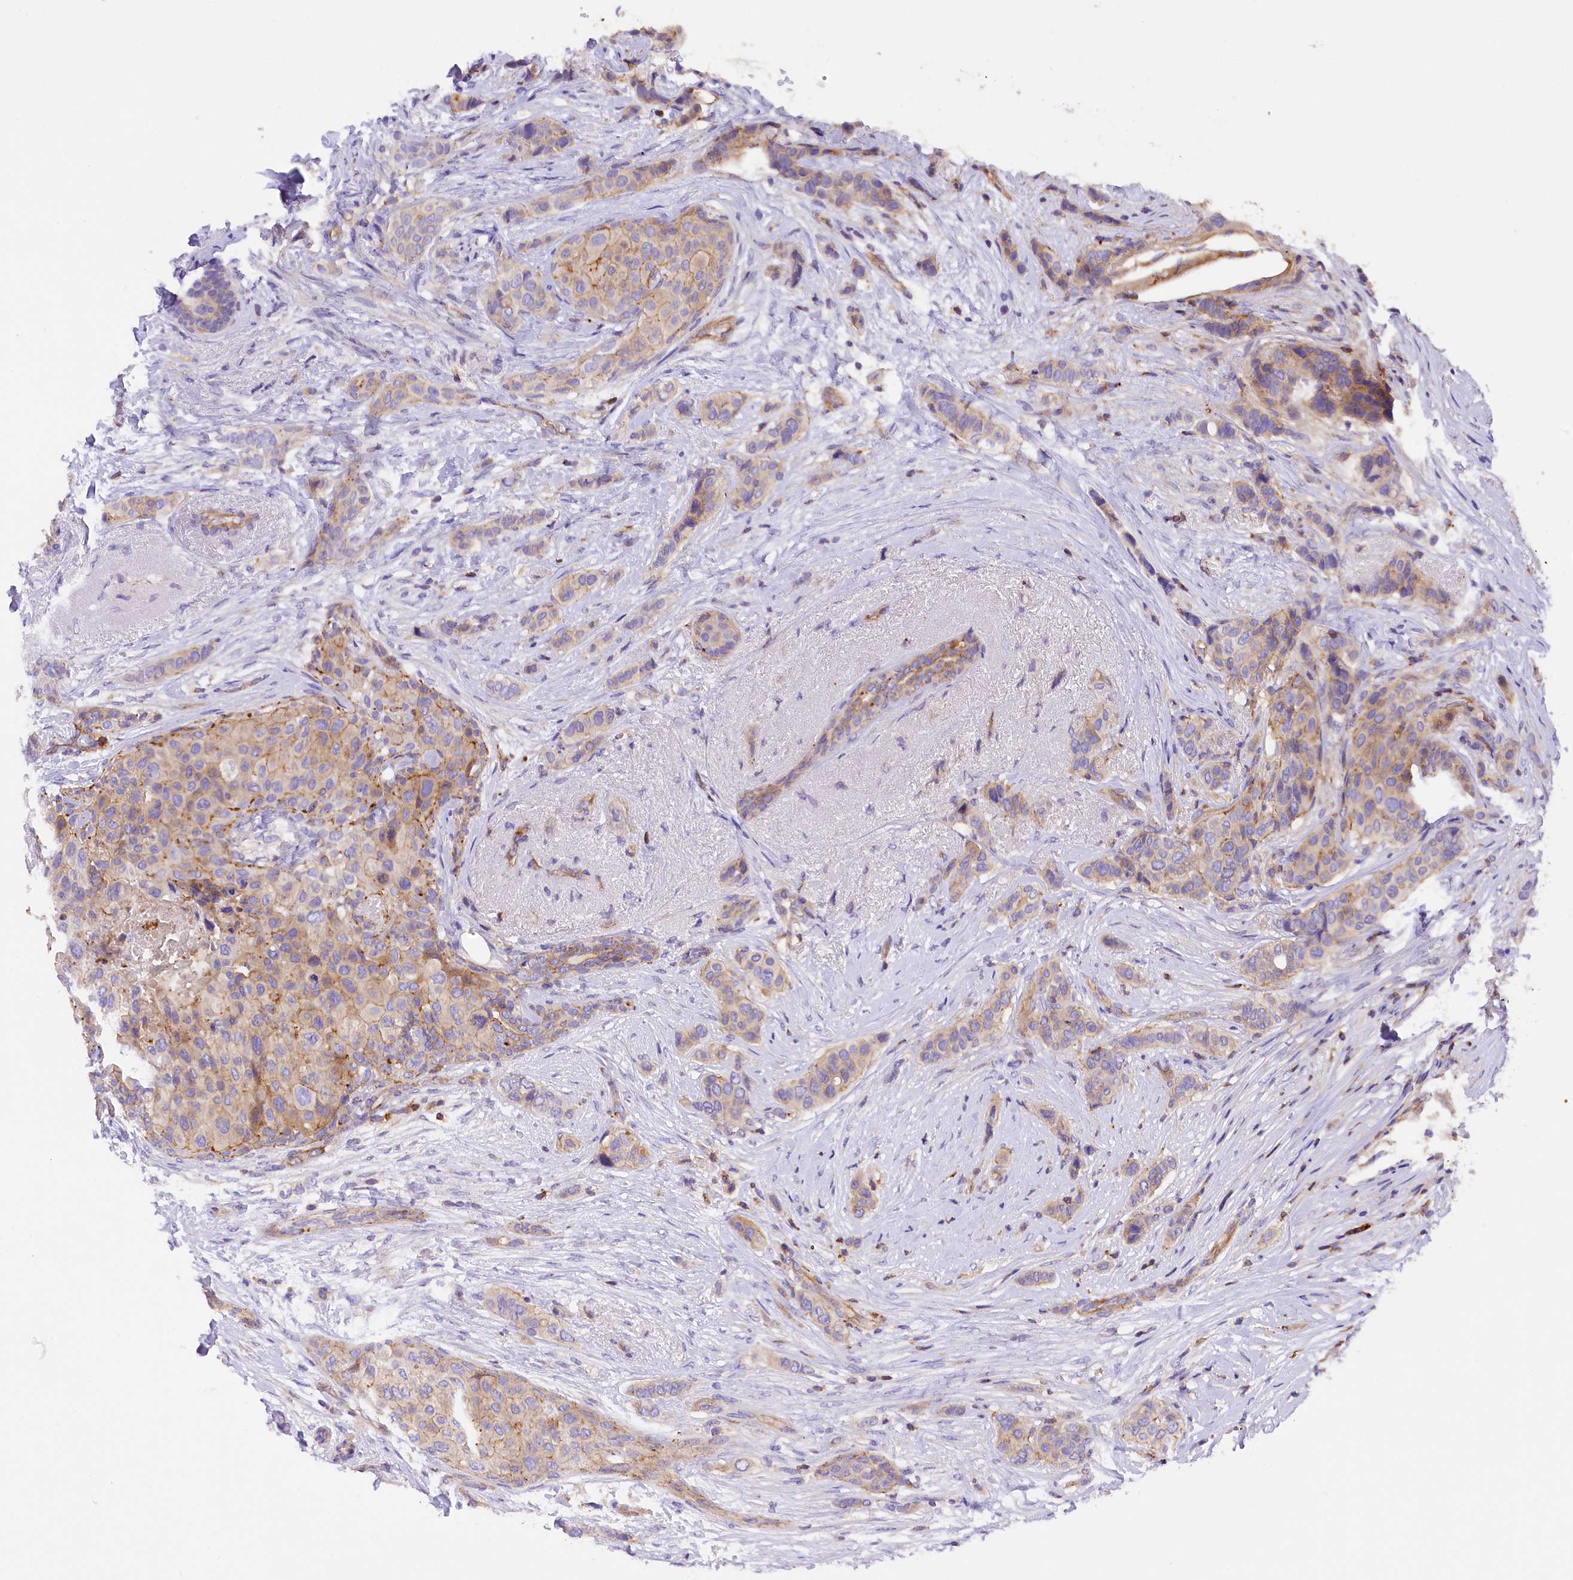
{"staining": {"intensity": "moderate", "quantity": "<25%", "location": "cytoplasmic/membranous"}, "tissue": "breast cancer", "cell_type": "Tumor cells", "image_type": "cancer", "snomed": [{"axis": "morphology", "description": "Lobular carcinoma"}, {"axis": "topography", "description": "Breast"}], "caption": "High-power microscopy captured an immunohistochemistry micrograph of breast cancer (lobular carcinoma), revealing moderate cytoplasmic/membranous staining in about <25% of tumor cells.", "gene": "FAM193A", "patient": {"sex": "female", "age": 51}}